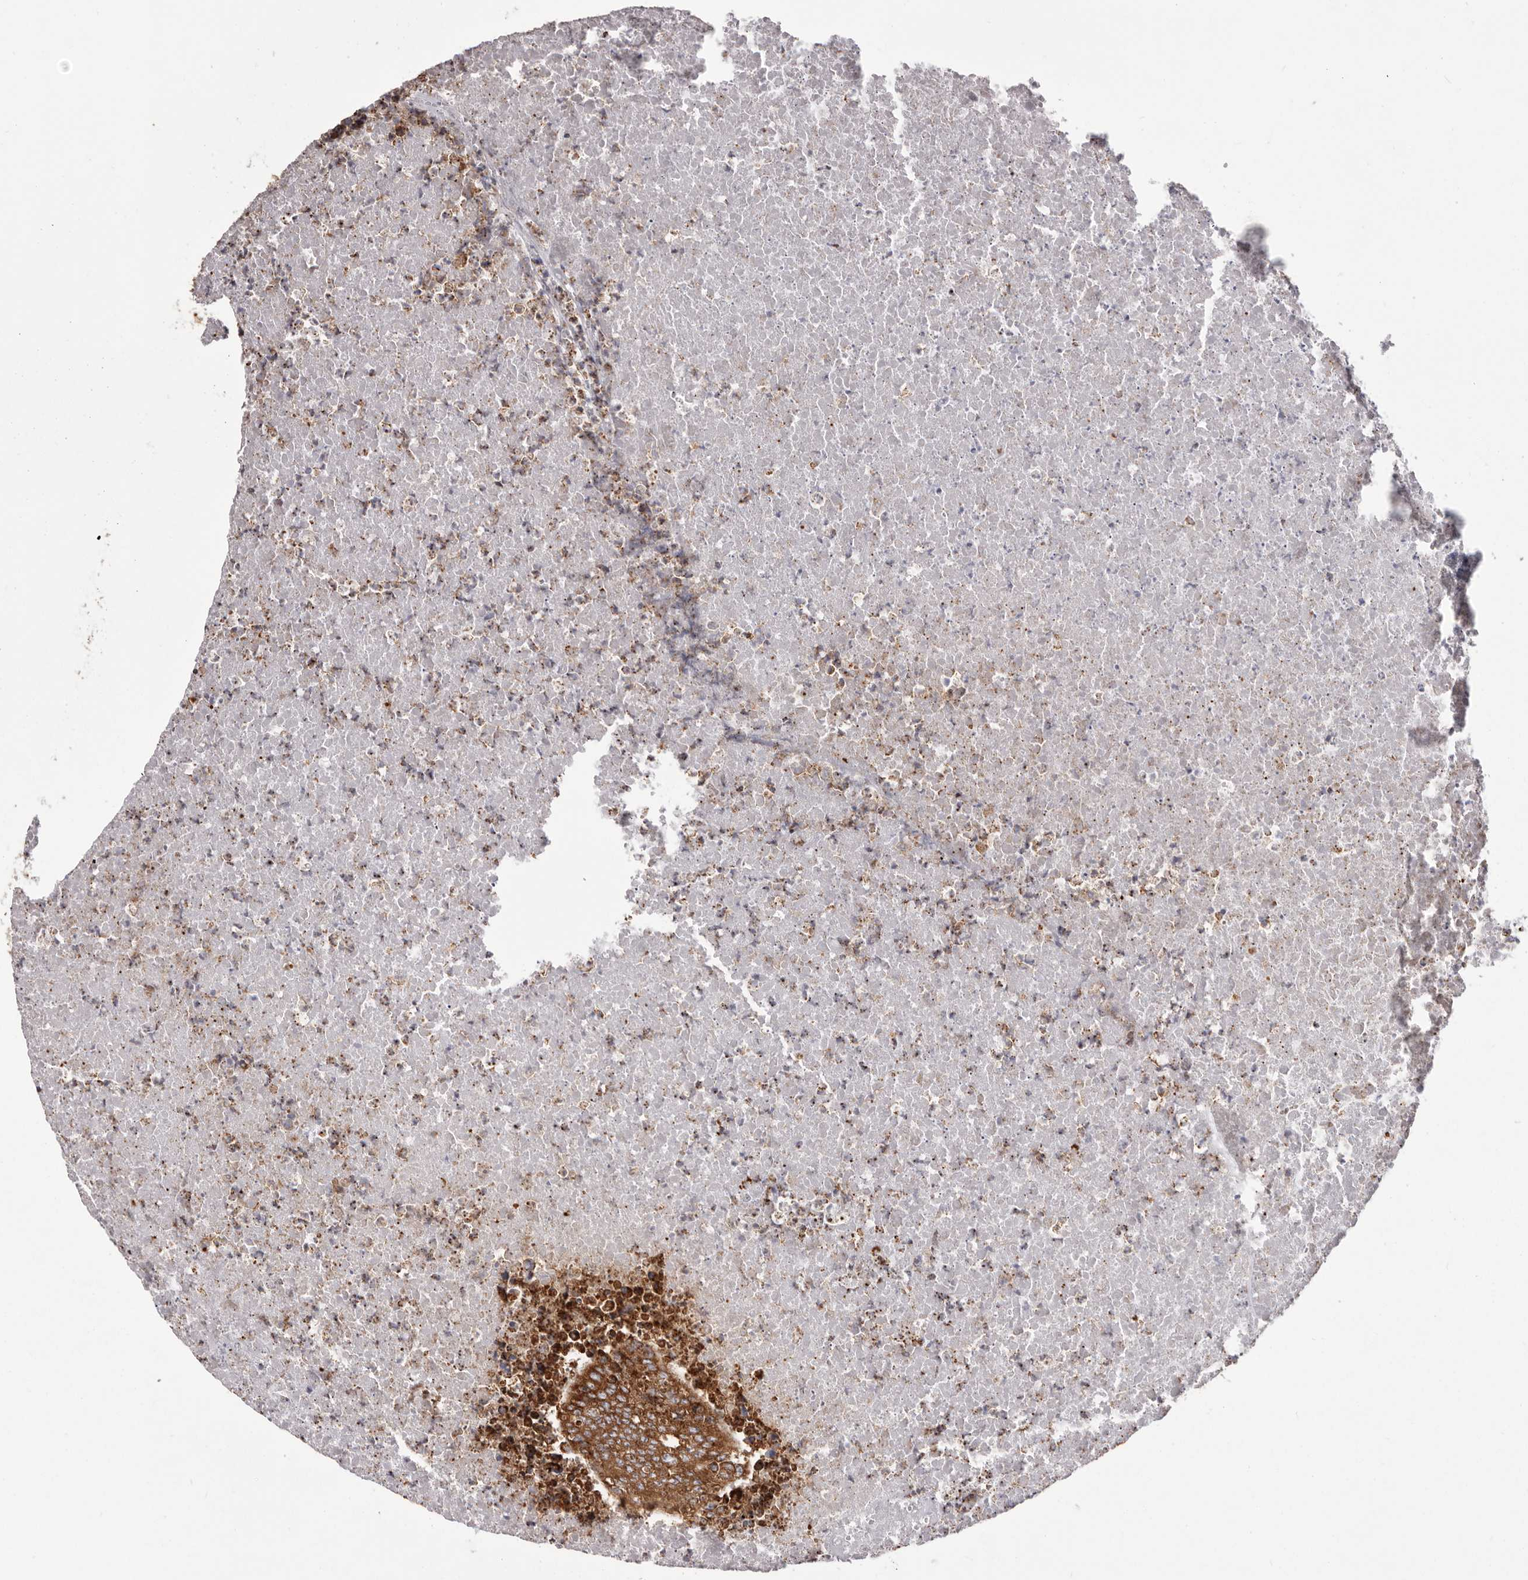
{"staining": {"intensity": "strong", "quantity": ">75%", "location": "cytoplasmic/membranous"}, "tissue": "colorectal cancer", "cell_type": "Tumor cells", "image_type": "cancer", "snomed": [{"axis": "morphology", "description": "Adenocarcinoma, NOS"}, {"axis": "topography", "description": "Colon"}], "caption": "Protein positivity by immunohistochemistry exhibits strong cytoplasmic/membranous staining in approximately >75% of tumor cells in adenocarcinoma (colorectal). (brown staining indicates protein expression, while blue staining denotes nuclei).", "gene": "QRSL1", "patient": {"sex": "male", "age": 87}}